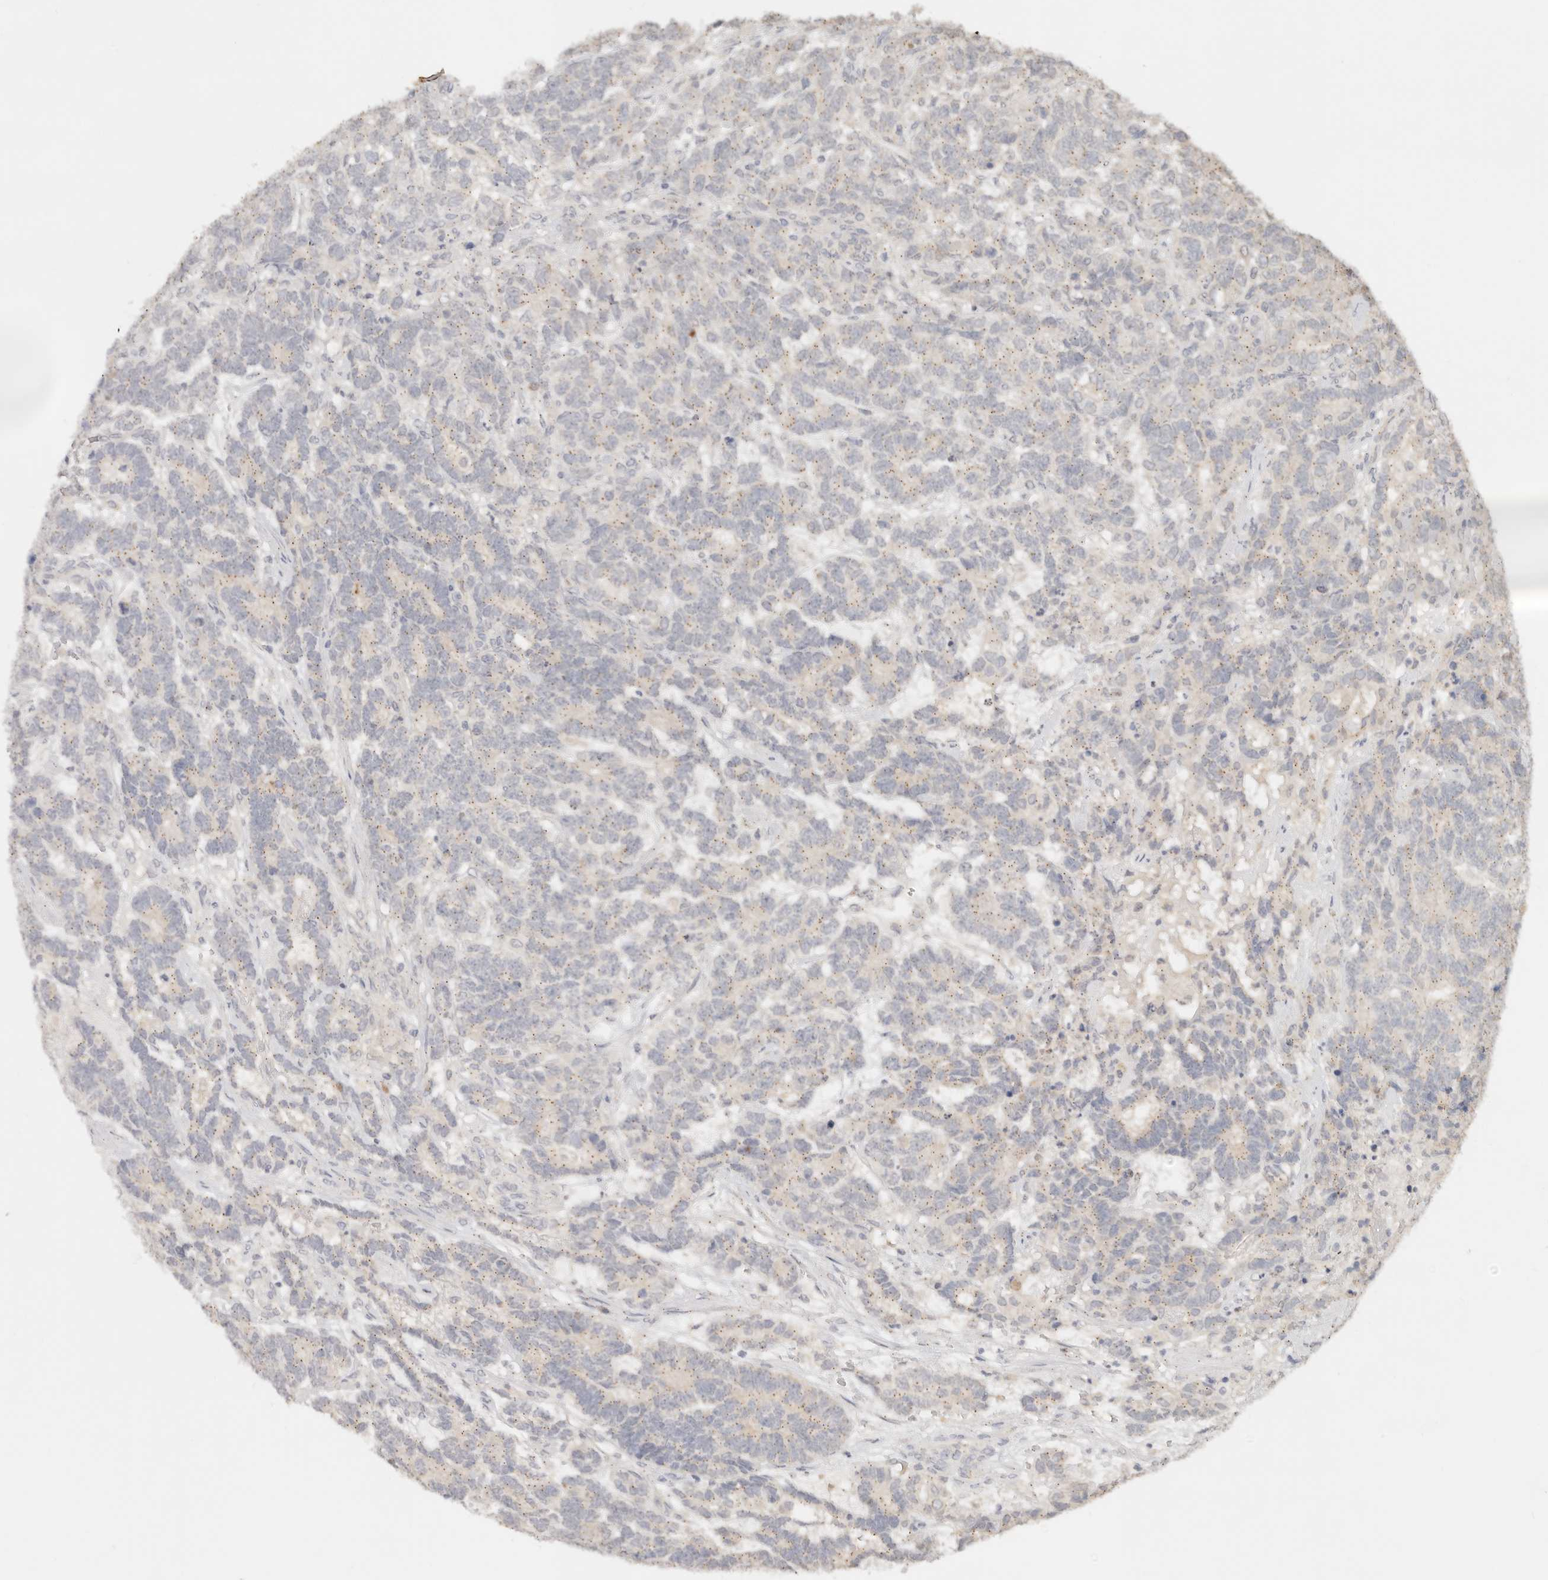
{"staining": {"intensity": "negative", "quantity": "none", "location": "none"}, "tissue": "testis cancer", "cell_type": "Tumor cells", "image_type": "cancer", "snomed": [{"axis": "morphology", "description": "Carcinoma, Embryonal, NOS"}, {"axis": "topography", "description": "Testis"}], "caption": "This is a micrograph of IHC staining of testis cancer, which shows no positivity in tumor cells.", "gene": "LMO4", "patient": {"sex": "male", "age": 26}}